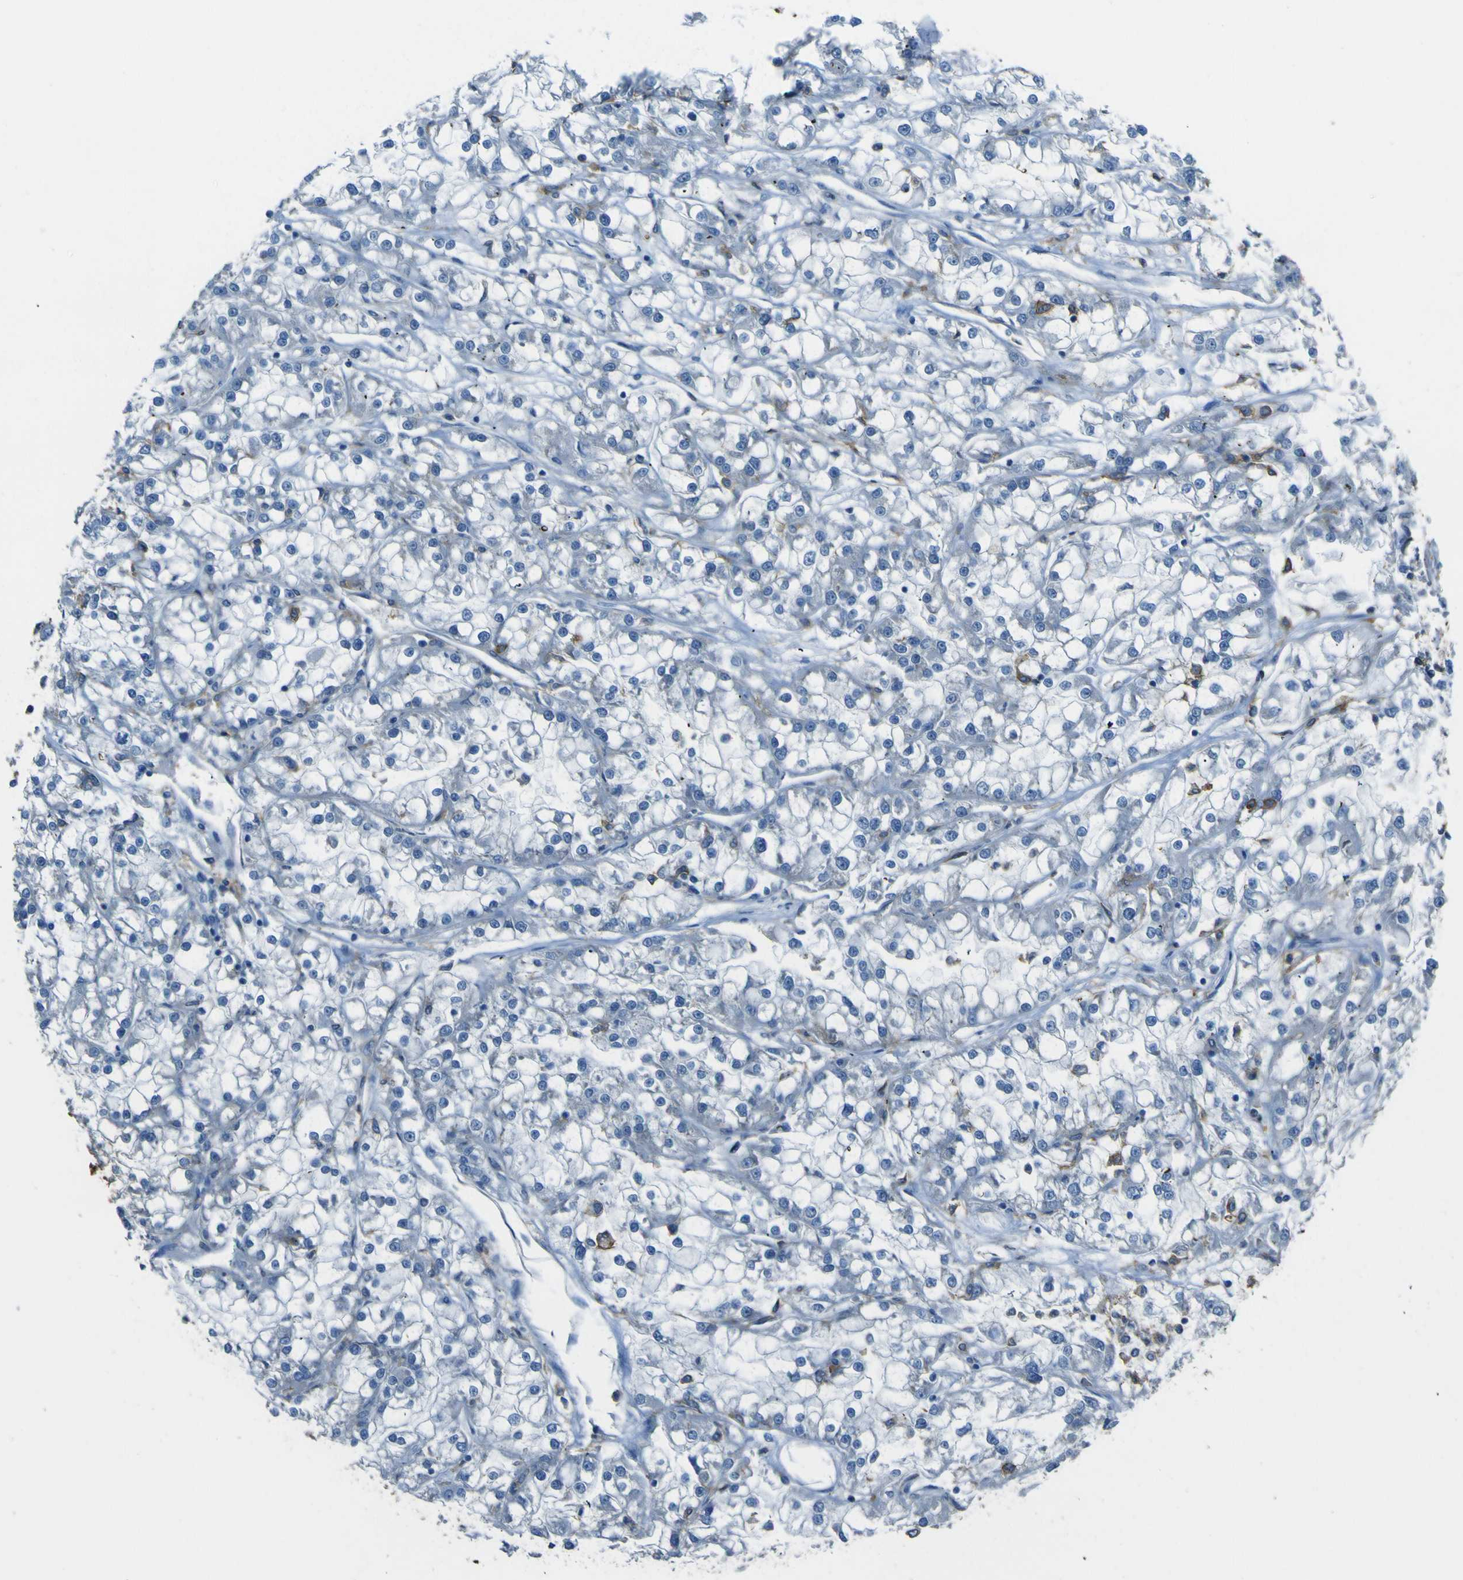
{"staining": {"intensity": "negative", "quantity": "none", "location": "none"}, "tissue": "renal cancer", "cell_type": "Tumor cells", "image_type": "cancer", "snomed": [{"axis": "morphology", "description": "Adenocarcinoma, NOS"}, {"axis": "topography", "description": "Kidney"}], "caption": "IHC of renal adenocarcinoma exhibits no expression in tumor cells. Nuclei are stained in blue.", "gene": "LAIR1", "patient": {"sex": "female", "age": 52}}